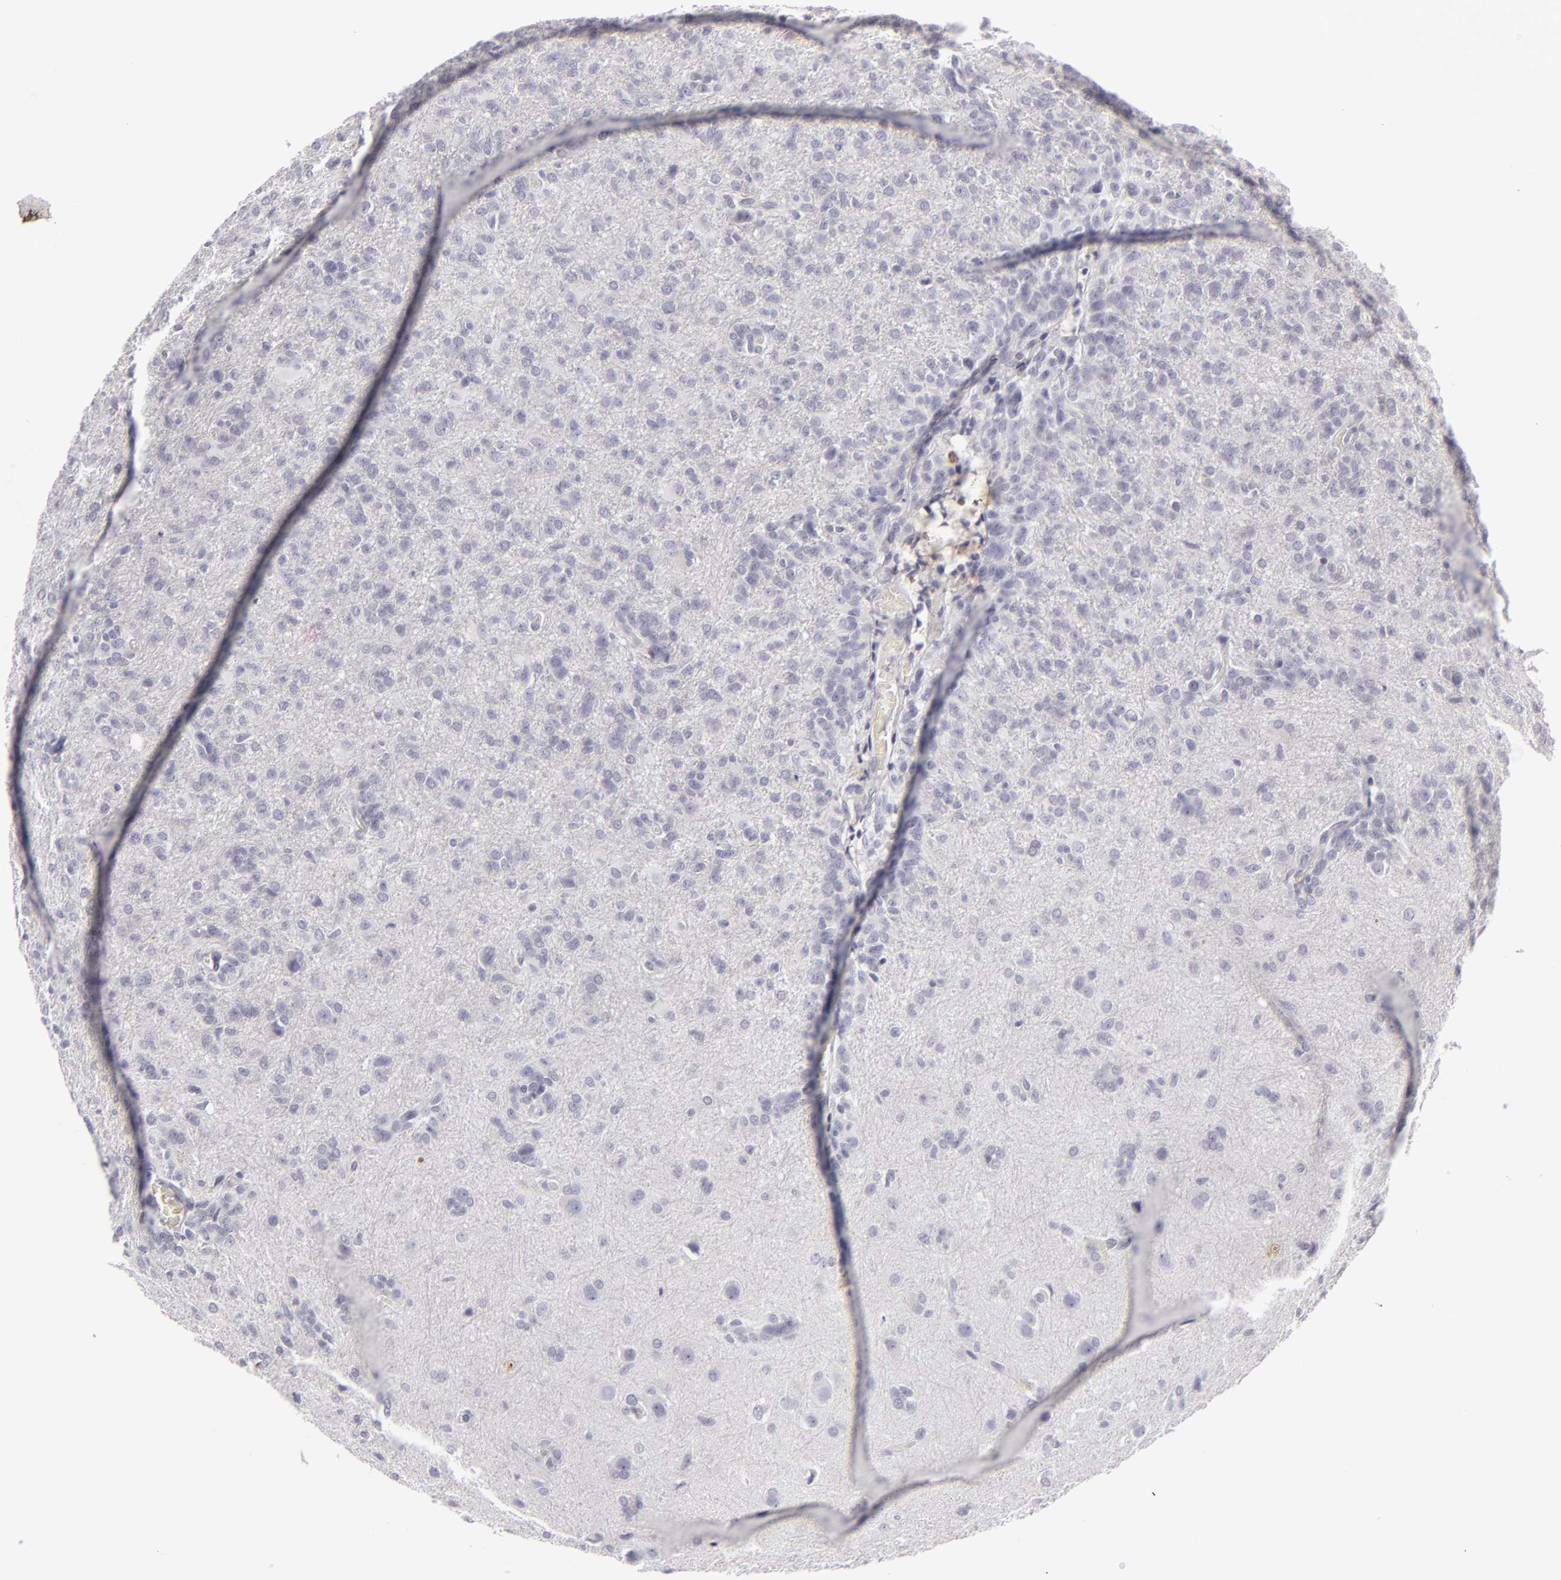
{"staining": {"intensity": "negative", "quantity": "none", "location": "none"}, "tissue": "glioma", "cell_type": "Tumor cells", "image_type": "cancer", "snomed": [{"axis": "morphology", "description": "Glioma, malignant, High grade"}, {"axis": "topography", "description": "Brain"}], "caption": "Immunohistochemistry of human high-grade glioma (malignant) exhibits no expression in tumor cells.", "gene": "JUP", "patient": {"sex": "male", "age": 68}}